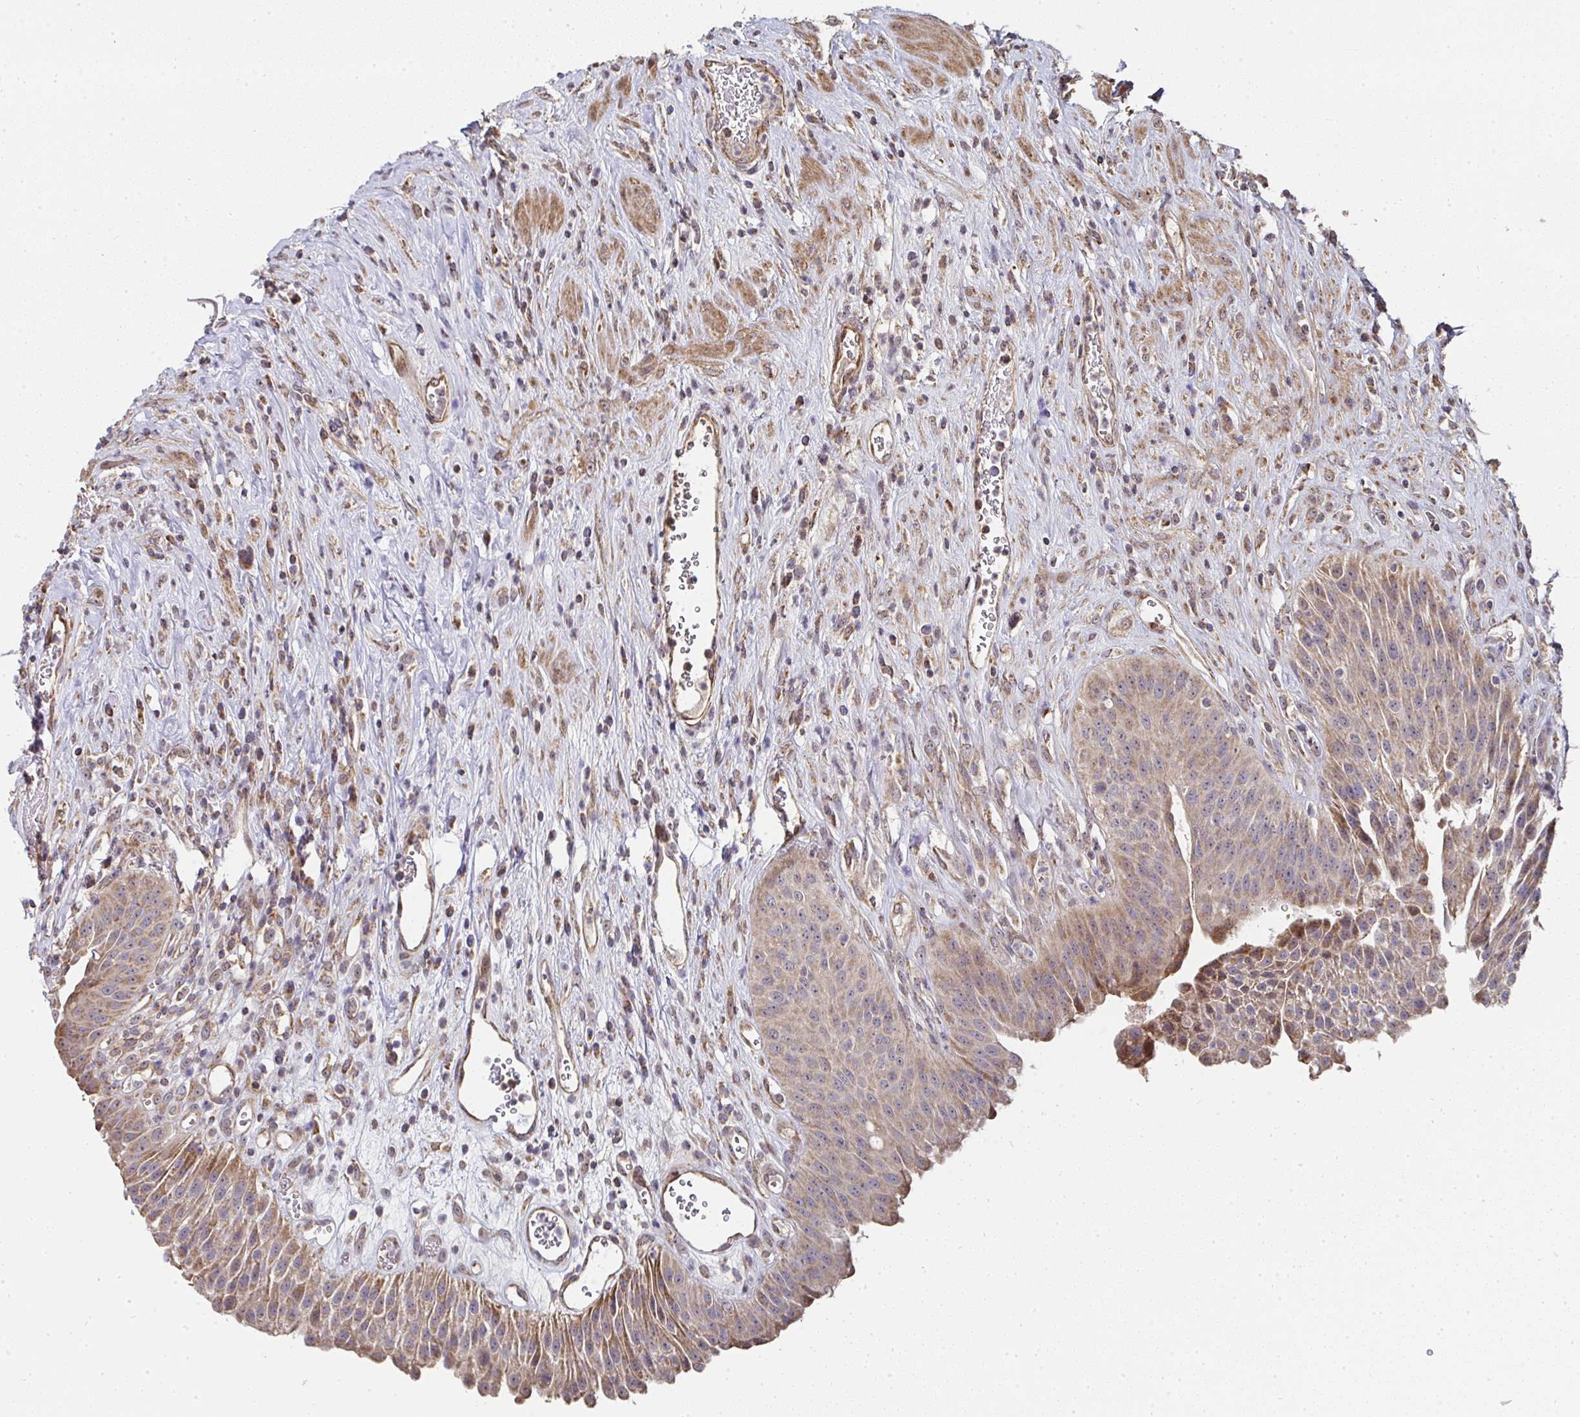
{"staining": {"intensity": "moderate", "quantity": ">75%", "location": "cytoplasmic/membranous"}, "tissue": "urinary bladder", "cell_type": "Urothelial cells", "image_type": "normal", "snomed": [{"axis": "morphology", "description": "Normal tissue, NOS"}, {"axis": "topography", "description": "Urinary bladder"}], "caption": "Brown immunohistochemical staining in benign human urinary bladder displays moderate cytoplasmic/membranous positivity in about >75% of urothelial cells. (DAB = brown stain, brightfield microscopy at high magnification).", "gene": "AGTPBP1", "patient": {"sex": "female", "age": 56}}